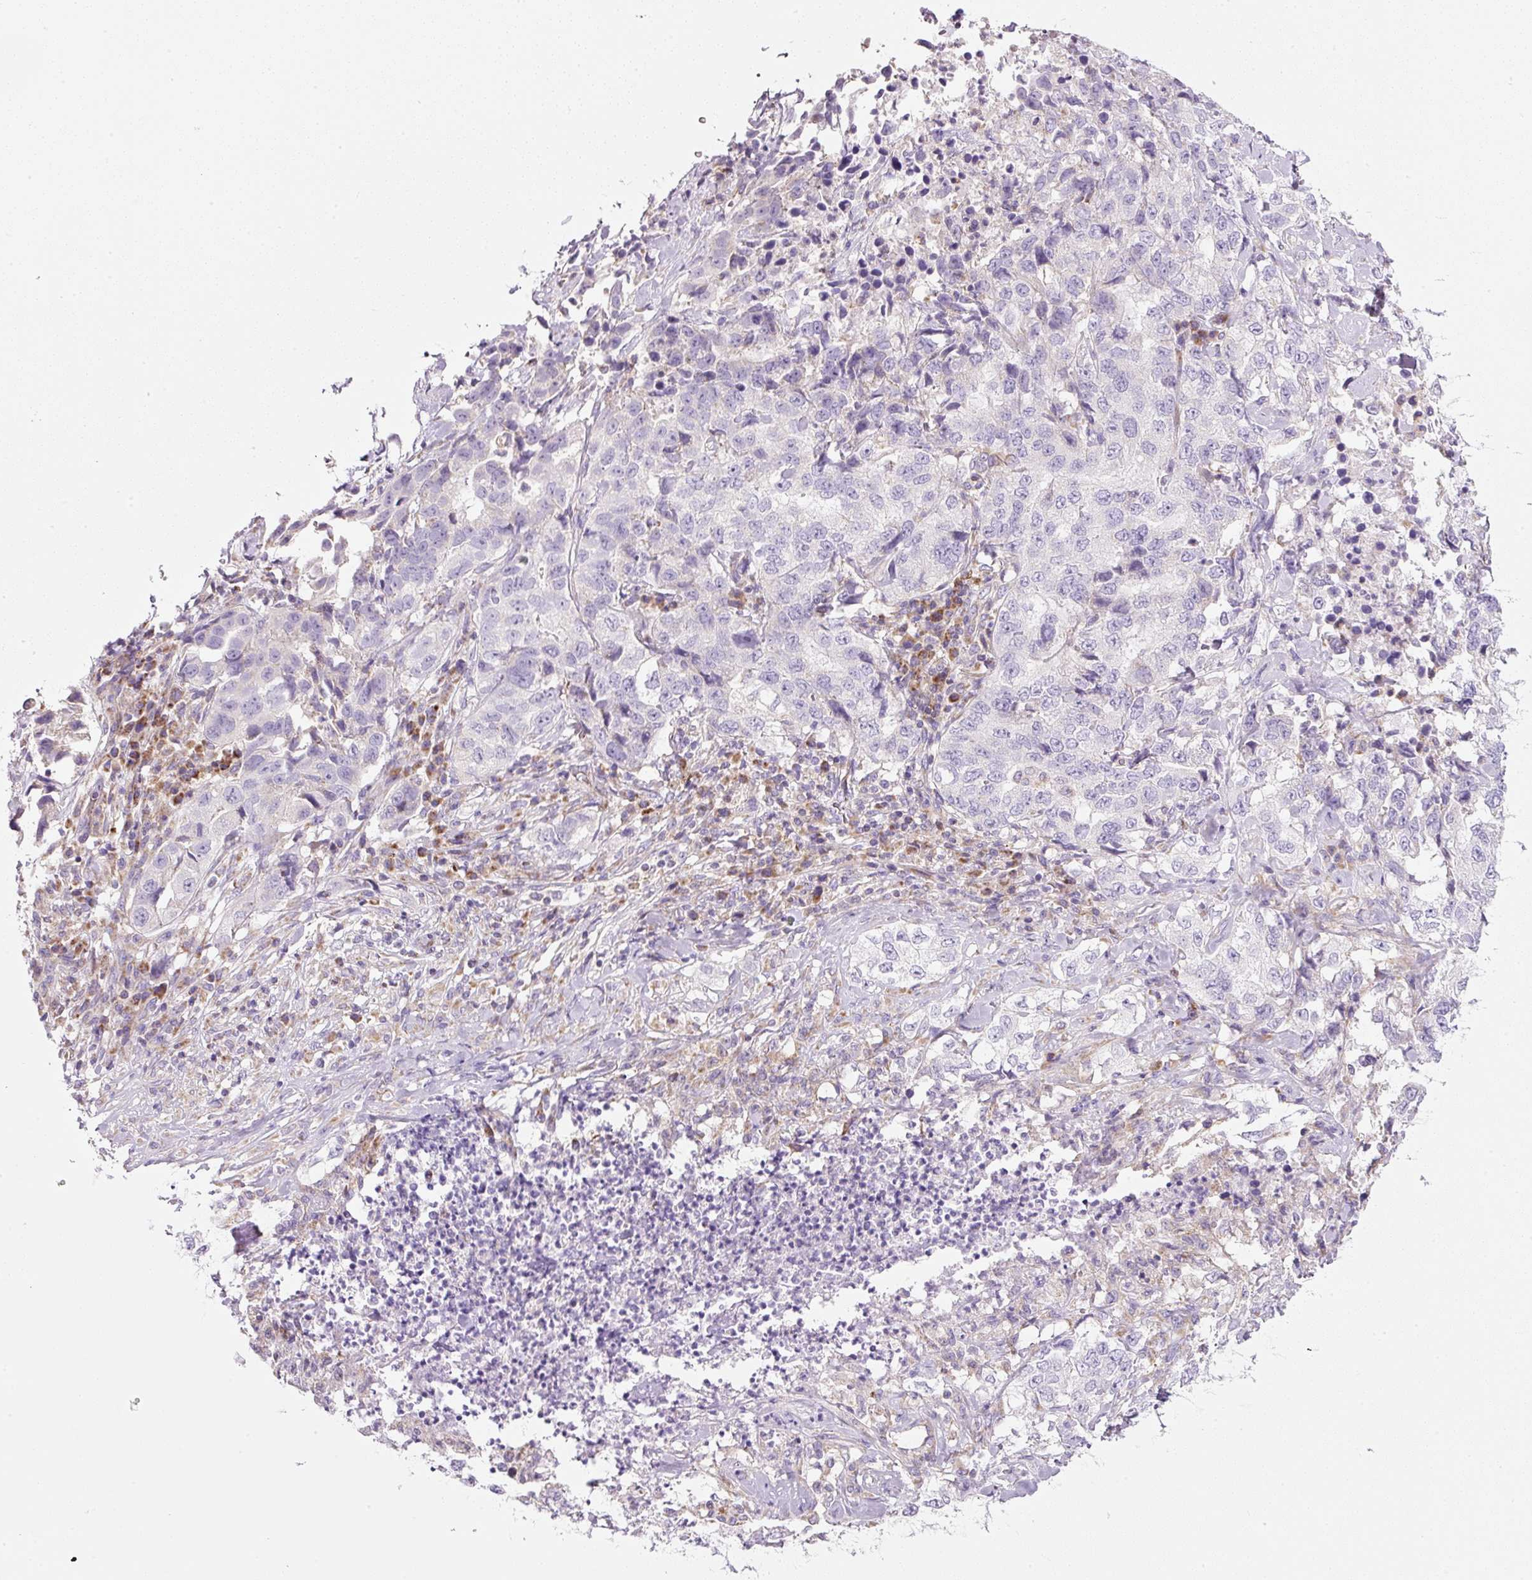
{"staining": {"intensity": "negative", "quantity": "none", "location": "none"}, "tissue": "lung cancer", "cell_type": "Tumor cells", "image_type": "cancer", "snomed": [{"axis": "morphology", "description": "Adenocarcinoma, NOS"}, {"axis": "topography", "description": "Lung"}], "caption": "Immunohistochemistry (IHC) of adenocarcinoma (lung) demonstrates no expression in tumor cells.", "gene": "NDUFA1", "patient": {"sex": "female", "age": 51}}